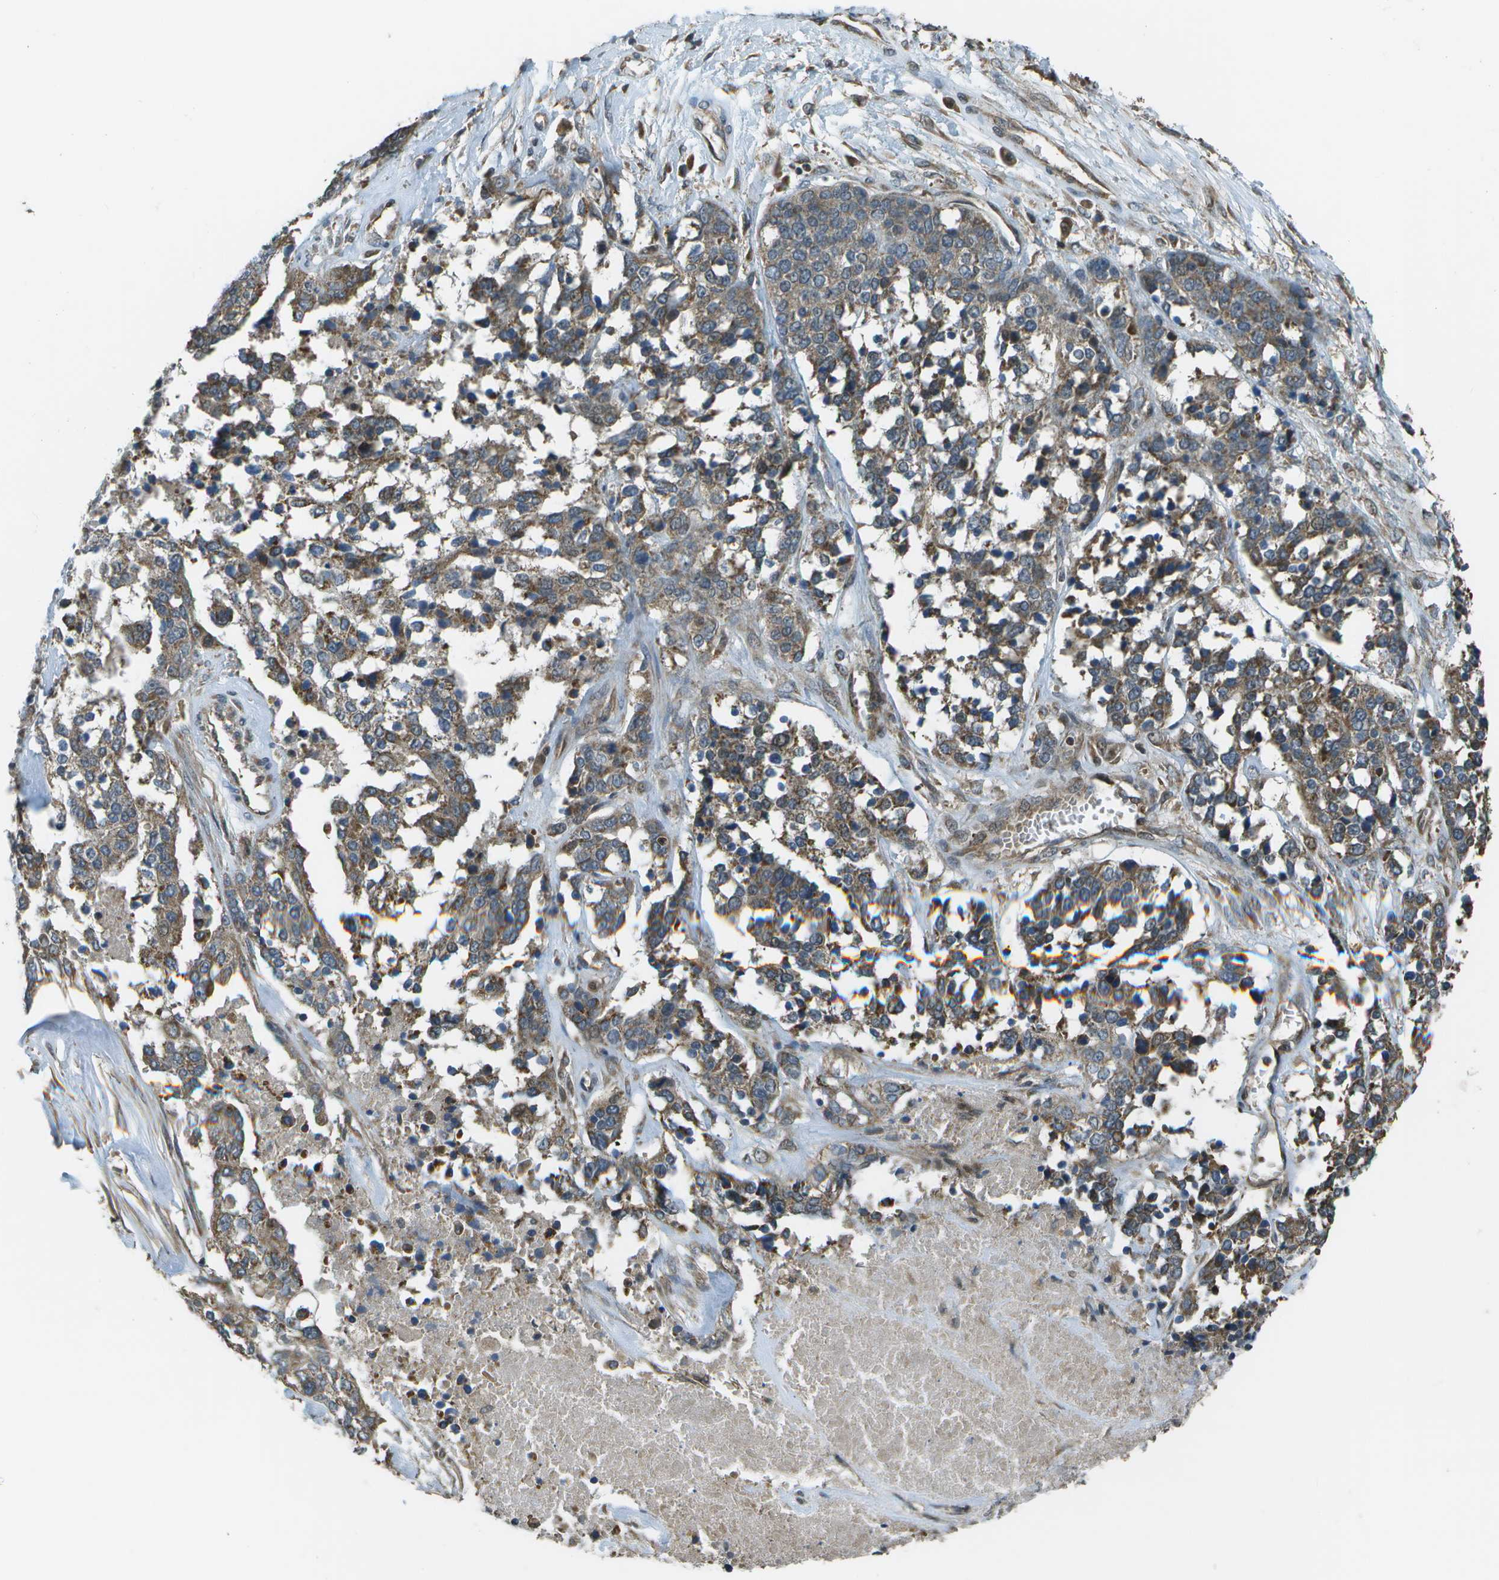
{"staining": {"intensity": "weak", "quantity": ">75%", "location": "cytoplasmic/membranous"}, "tissue": "ovarian cancer", "cell_type": "Tumor cells", "image_type": "cancer", "snomed": [{"axis": "morphology", "description": "Cystadenocarcinoma, serous, NOS"}, {"axis": "topography", "description": "Ovary"}], "caption": "Immunohistochemistry image of ovarian serous cystadenocarcinoma stained for a protein (brown), which demonstrates low levels of weak cytoplasmic/membranous positivity in approximately >75% of tumor cells.", "gene": "PLPBP", "patient": {"sex": "female", "age": 44}}